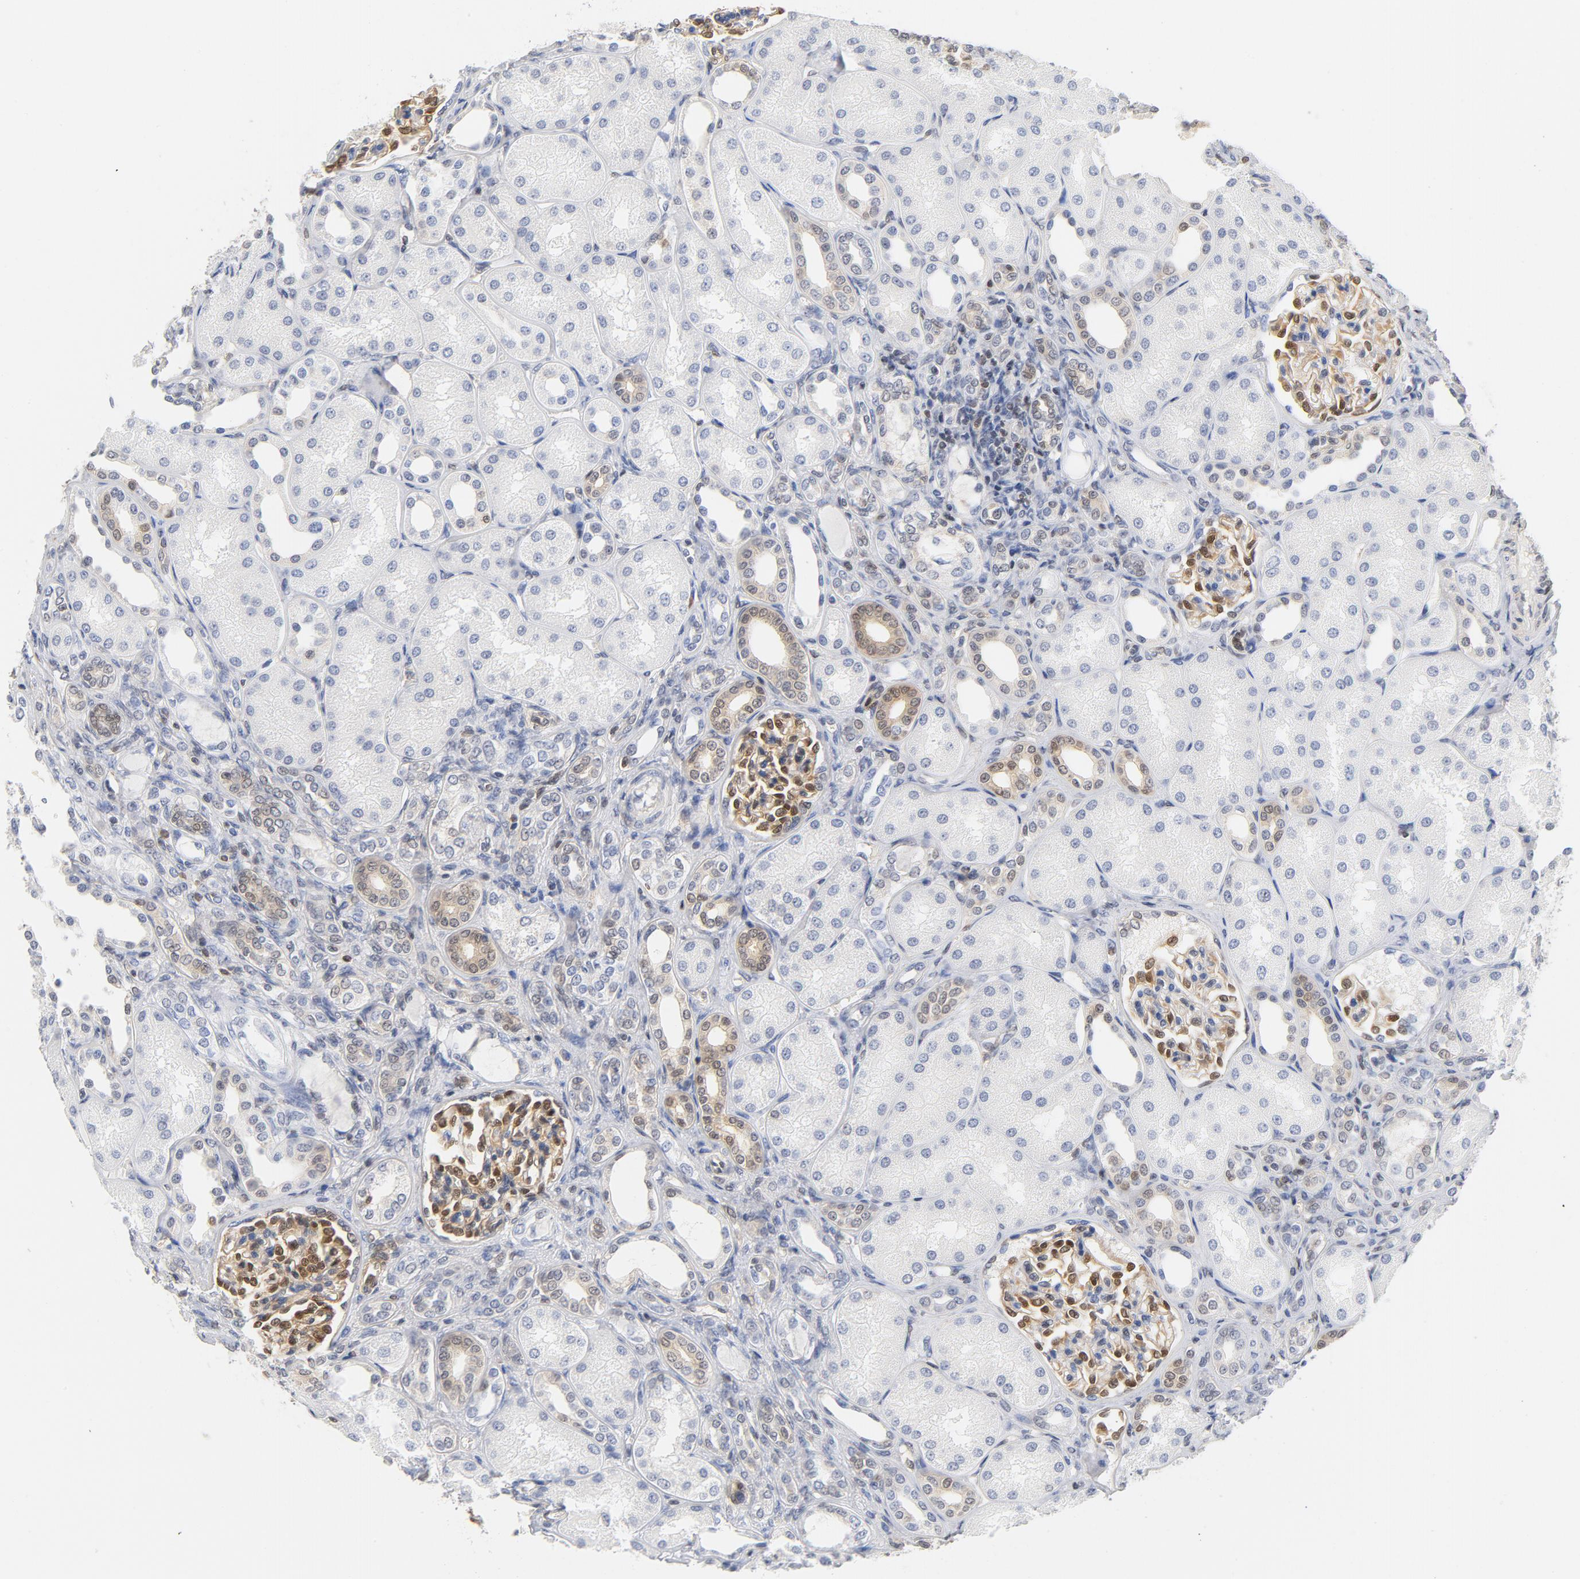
{"staining": {"intensity": "strong", "quantity": "25%-75%", "location": "cytoplasmic/membranous,nuclear"}, "tissue": "kidney", "cell_type": "Cells in glomeruli", "image_type": "normal", "snomed": [{"axis": "morphology", "description": "Normal tissue, NOS"}, {"axis": "topography", "description": "Kidney"}], "caption": "Immunohistochemical staining of unremarkable human kidney displays high levels of strong cytoplasmic/membranous,nuclear expression in about 25%-75% of cells in glomeruli. The staining is performed using DAB (3,3'-diaminobenzidine) brown chromogen to label protein expression. The nuclei are counter-stained blue using hematoxylin.", "gene": "CDKN1B", "patient": {"sex": "male", "age": 7}}